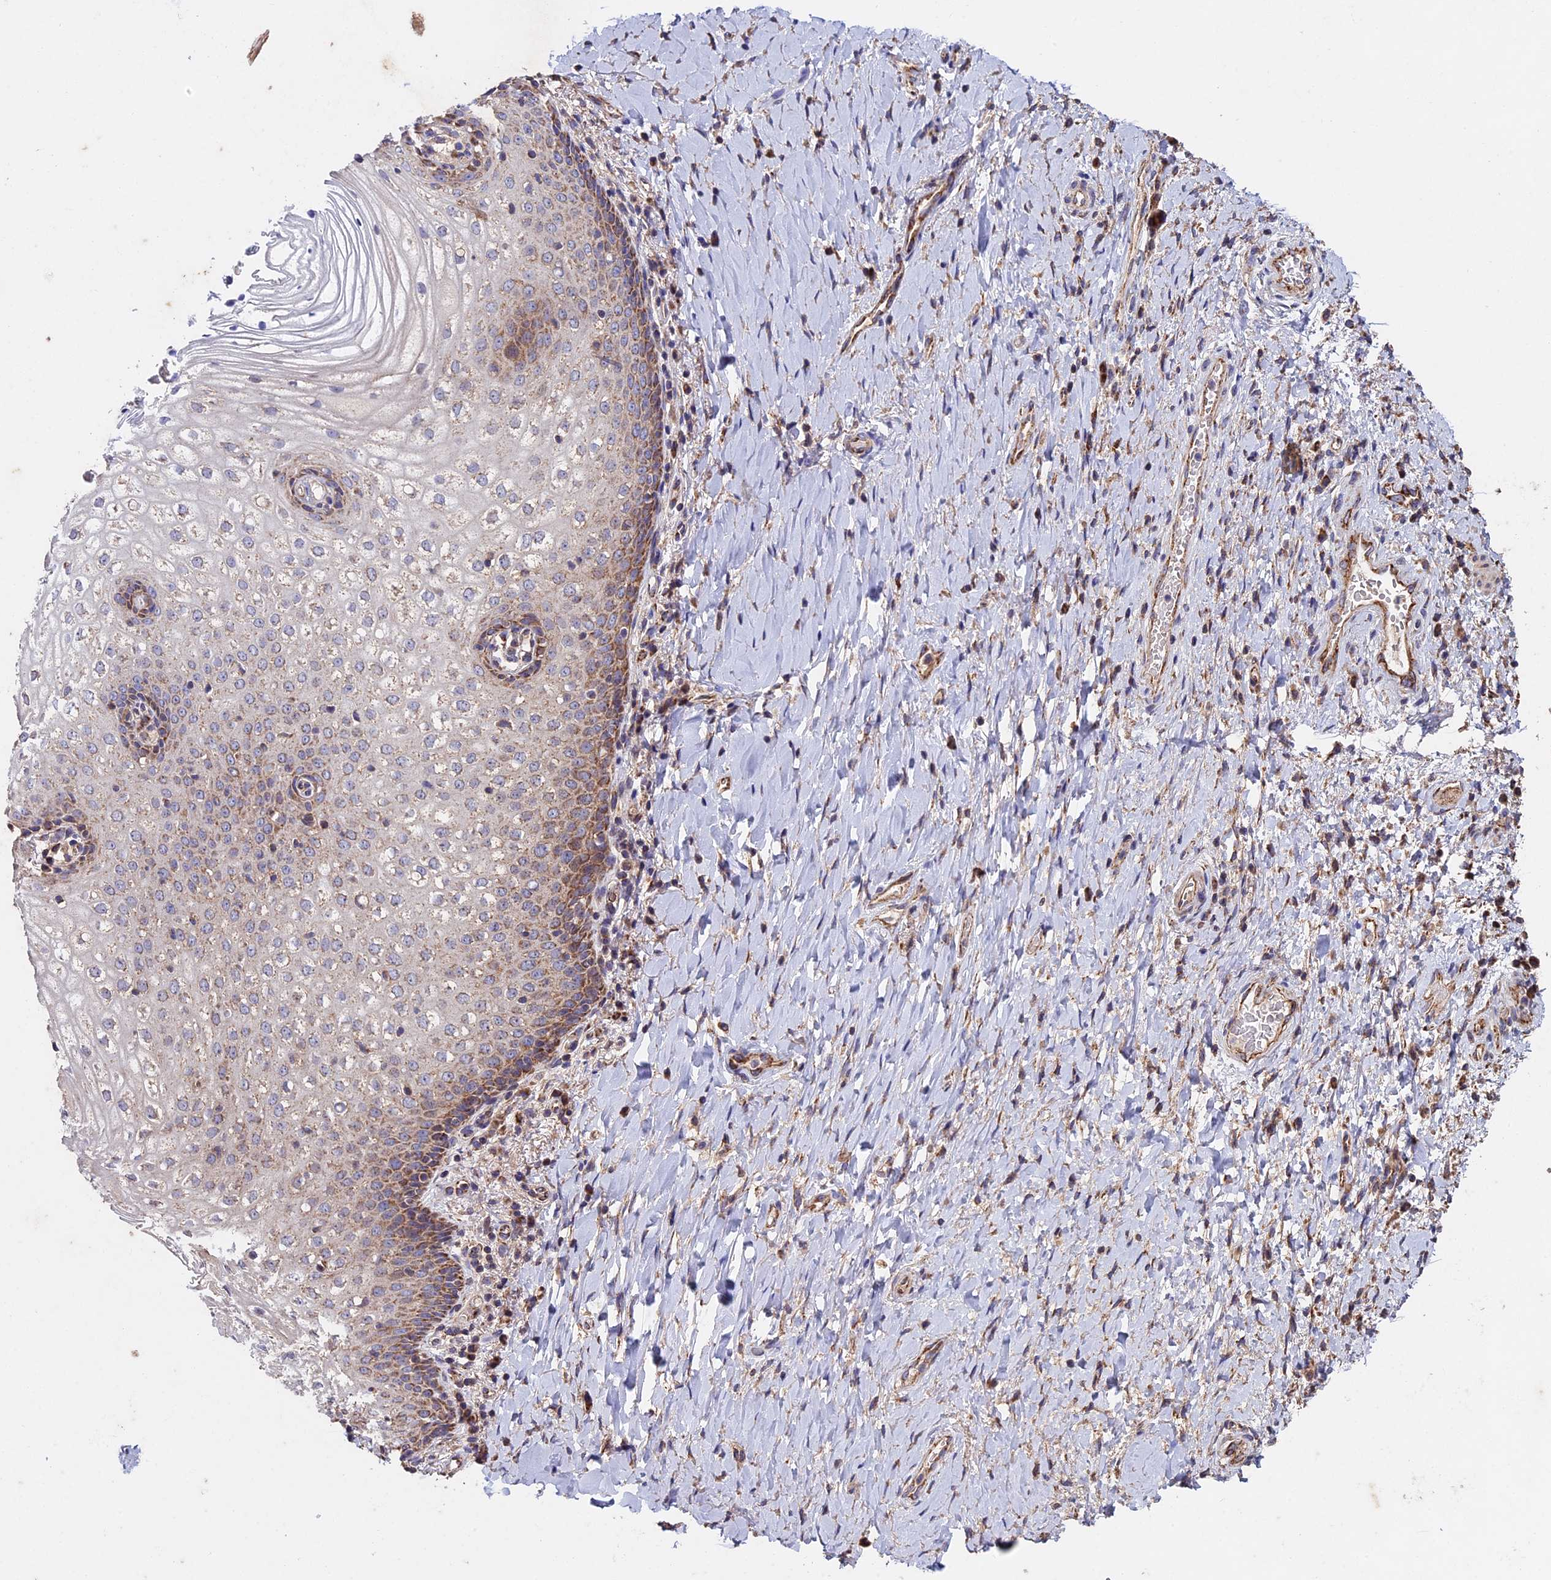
{"staining": {"intensity": "moderate", "quantity": "25%-75%", "location": "cytoplasmic/membranous"}, "tissue": "vagina", "cell_type": "Squamous epithelial cells", "image_type": "normal", "snomed": [{"axis": "morphology", "description": "Normal tissue, NOS"}, {"axis": "topography", "description": "Vagina"}], "caption": "DAB immunohistochemical staining of normal vagina exhibits moderate cytoplasmic/membranous protein expression in approximately 25%-75% of squamous epithelial cells. Immunohistochemistry (ihc) stains the protein of interest in brown and the nuclei are stained blue.", "gene": "RNF17", "patient": {"sex": "female", "age": 60}}